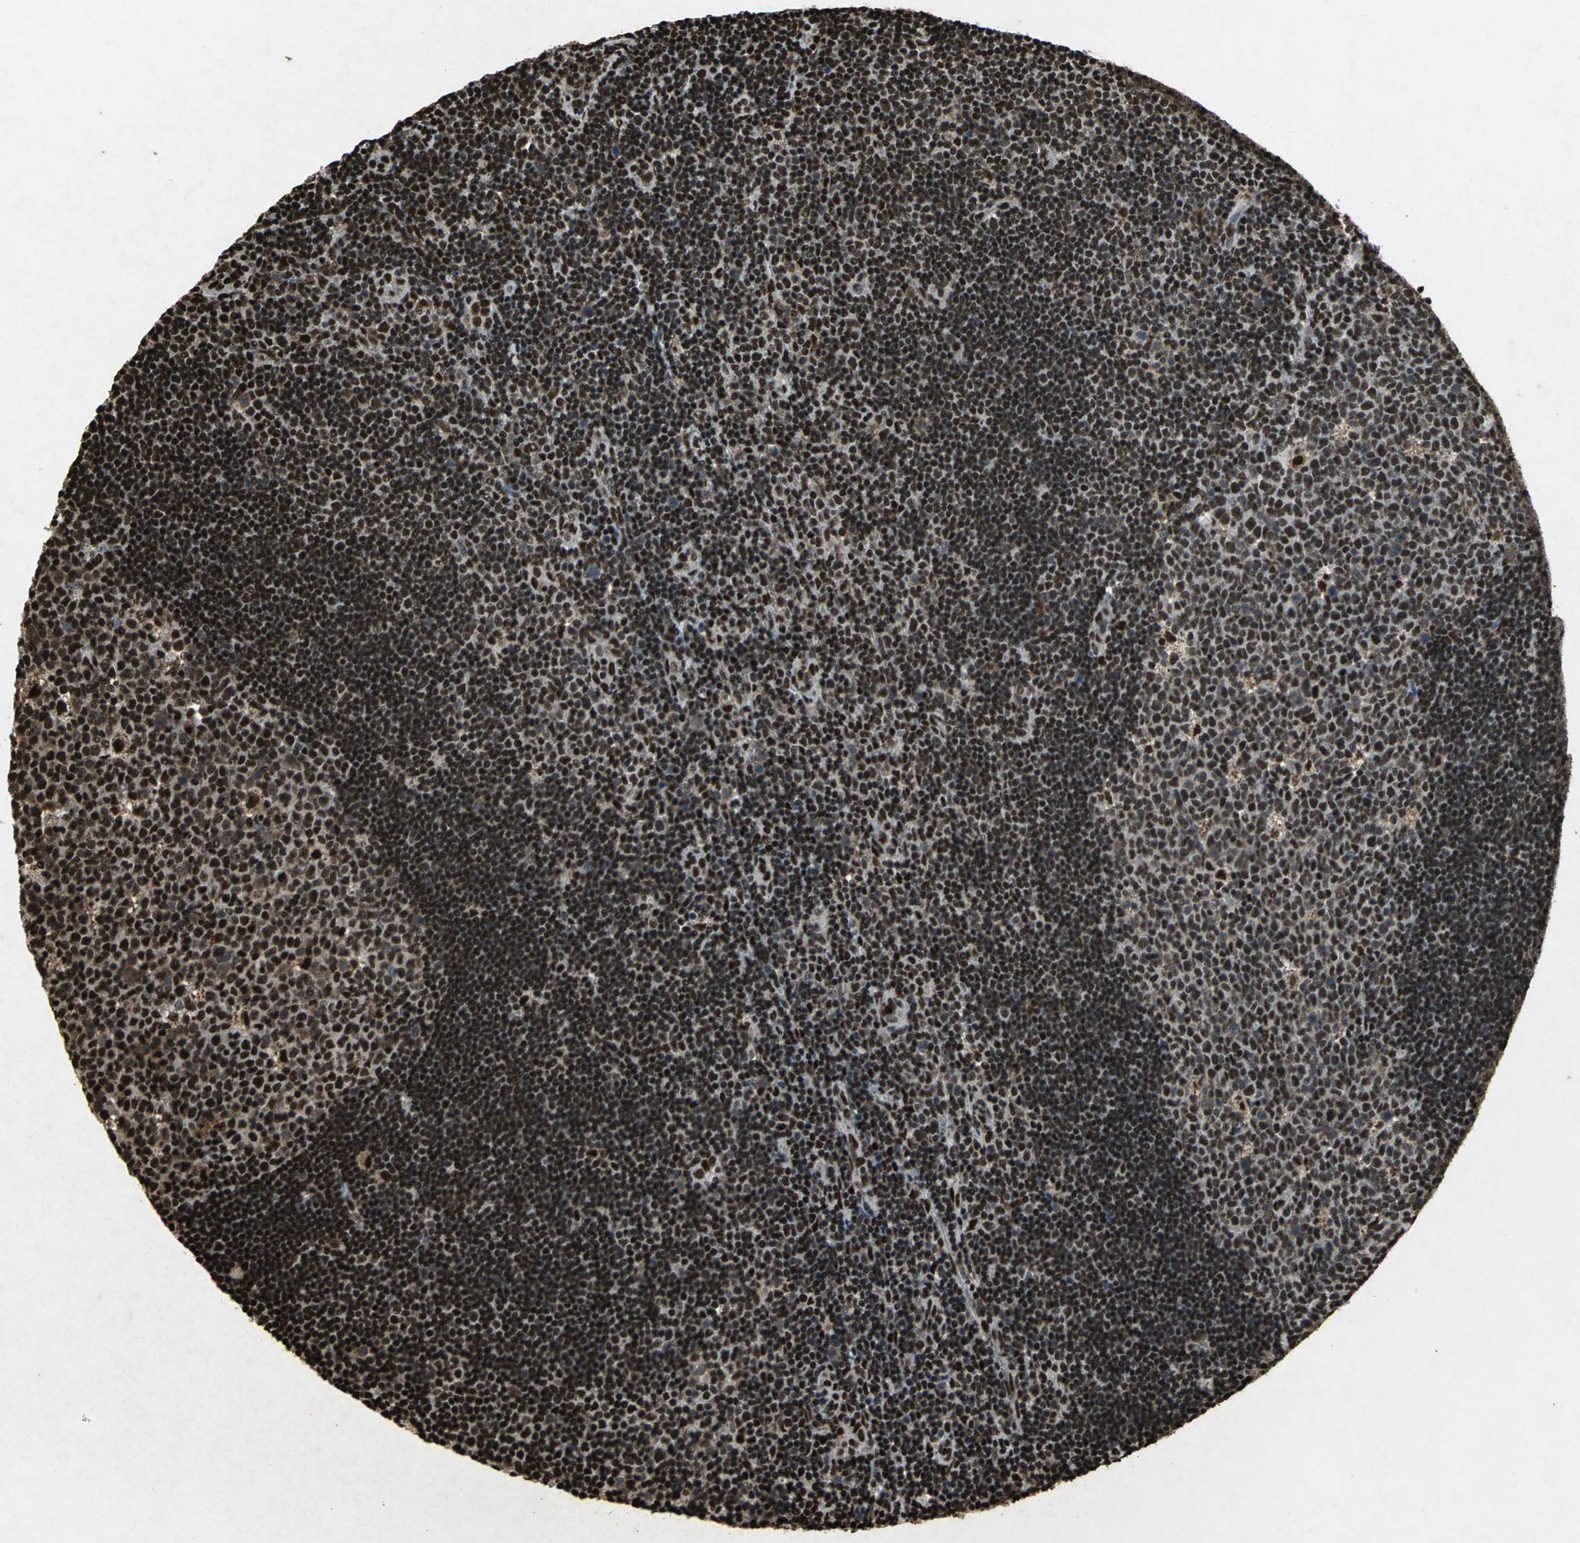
{"staining": {"intensity": "strong", "quantity": ">75%", "location": "nuclear"}, "tissue": "lymph node", "cell_type": "Germinal center cells", "image_type": "normal", "snomed": [{"axis": "morphology", "description": "Normal tissue, NOS"}, {"axis": "topography", "description": "Lymph node"}, {"axis": "topography", "description": "Salivary gland"}], "caption": "A photomicrograph of human lymph node stained for a protein shows strong nuclear brown staining in germinal center cells.", "gene": "ANP32A", "patient": {"sex": "male", "age": 8}}